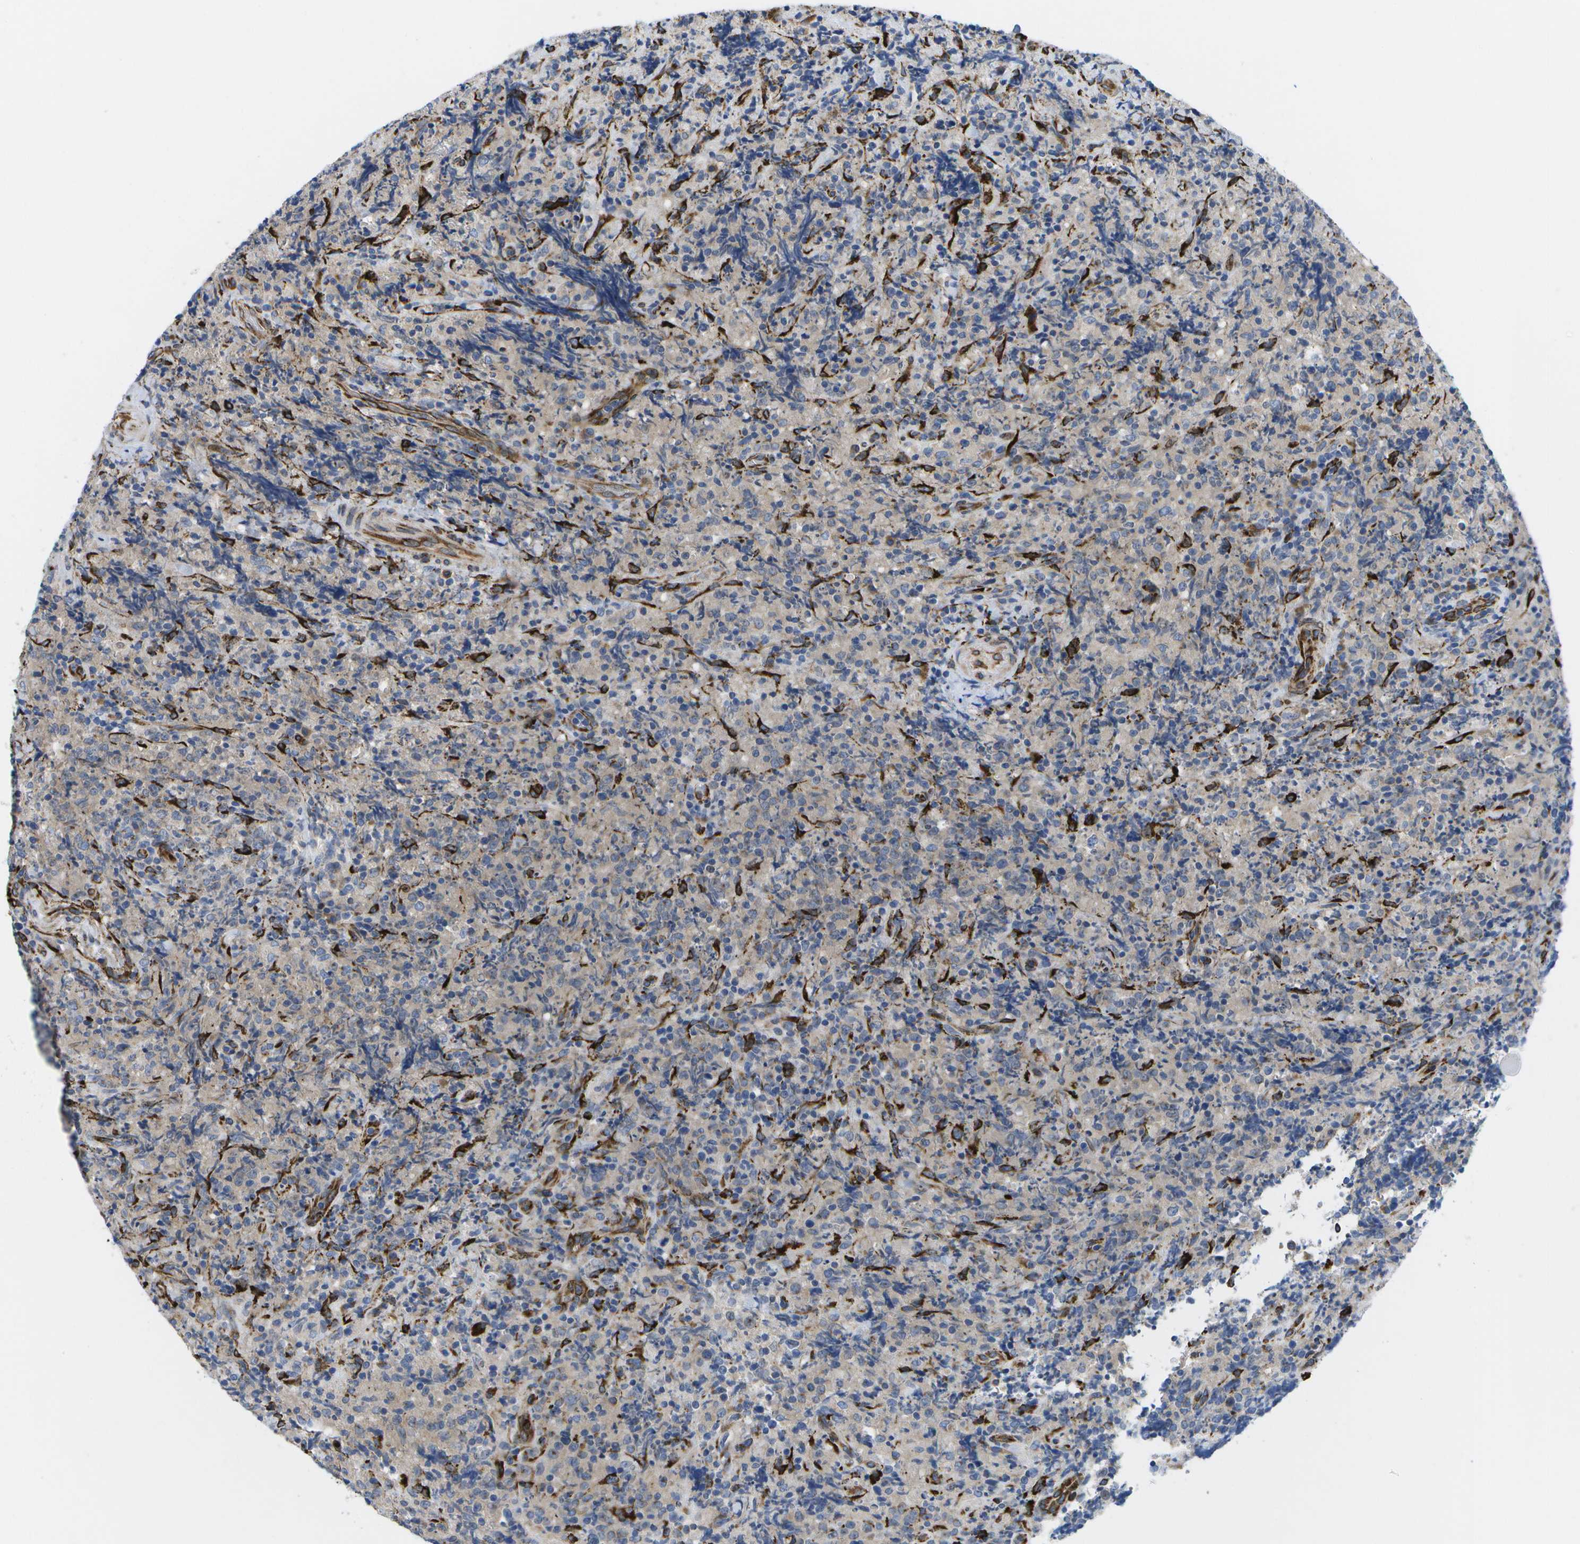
{"staining": {"intensity": "negative", "quantity": "none", "location": "none"}, "tissue": "lymphoma", "cell_type": "Tumor cells", "image_type": "cancer", "snomed": [{"axis": "morphology", "description": "Malignant lymphoma, non-Hodgkin's type, High grade"}, {"axis": "topography", "description": "Tonsil"}], "caption": "Tumor cells are negative for brown protein staining in lymphoma.", "gene": "ZDHHC17", "patient": {"sex": "female", "age": 36}}